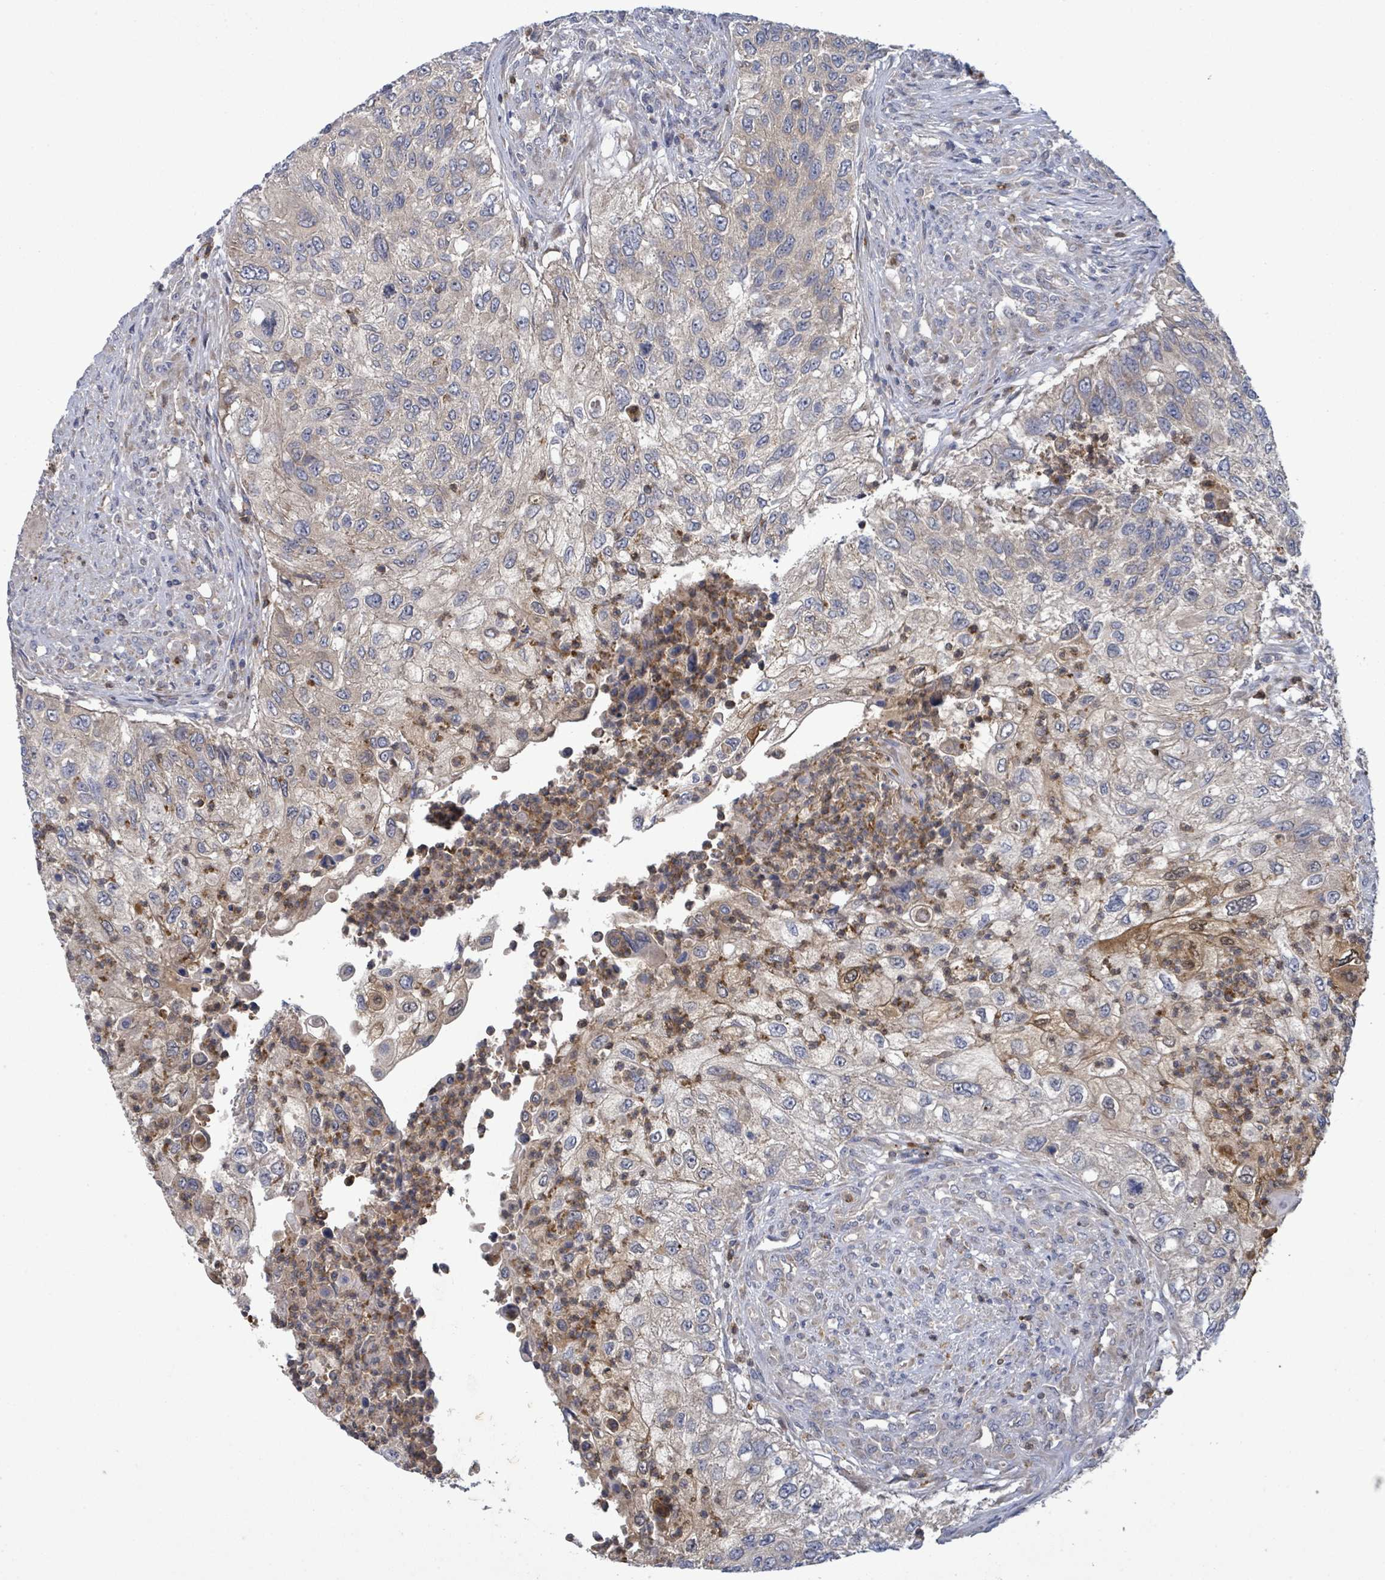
{"staining": {"intensity": "weak", "quantity": "25%-75%", "location": "cytoplasmic/membranous"}, "tissue": "urothelial cancer", "cell_type": "Tumor cells", "image_type": "cancer", "snomed": [{"axis": "morphology", "description": "Urothelial carcinoma, High grade"}, {"axis": "topography", "description": "Urinary bladder"}], "caption": "High-grade urothelial carcinoma stained with a protein marker displays weak staining in tumor cells.", "gene": "SERPINE3", "patient": {"sex": "female", "age": 60}}